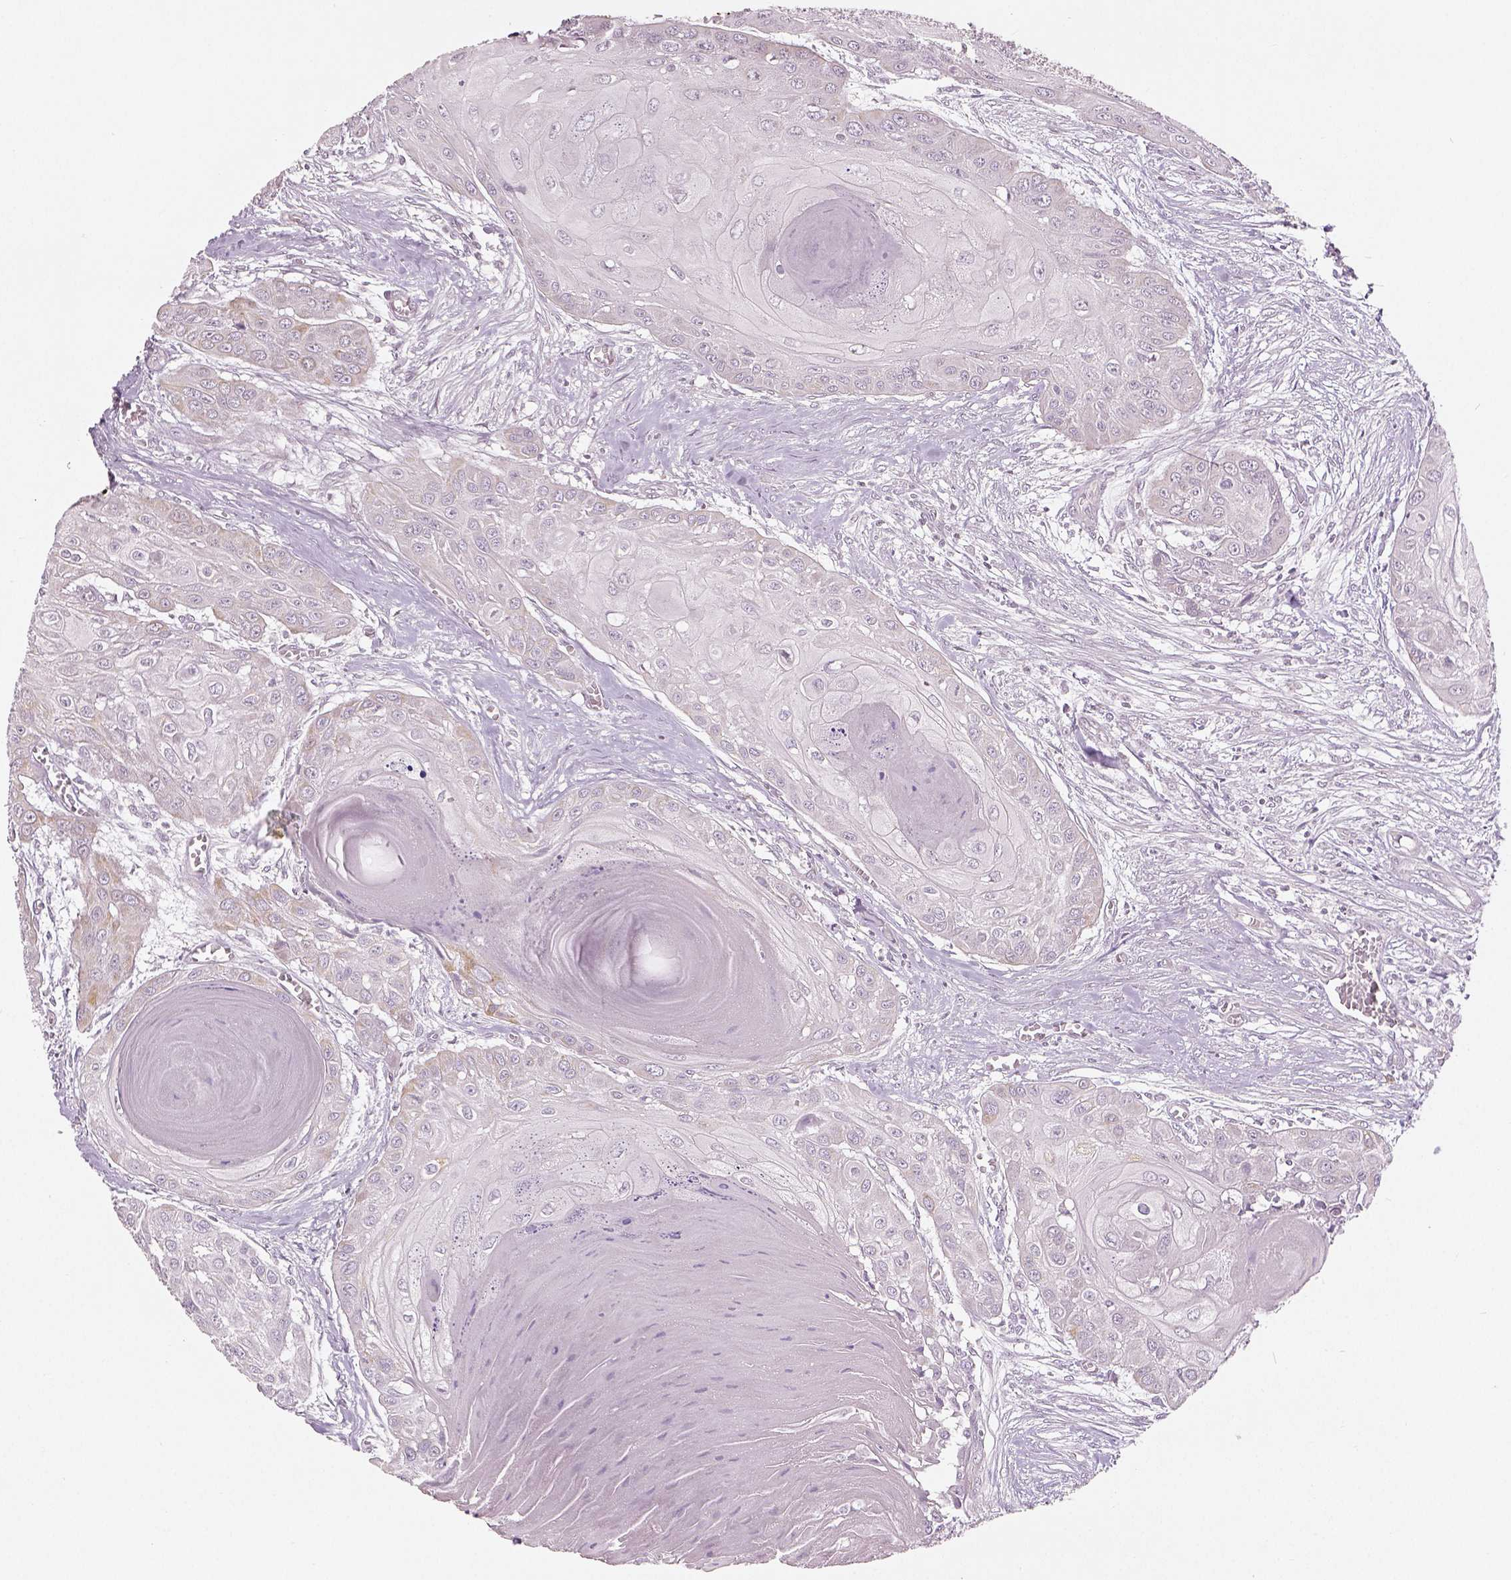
{"staining": {"intensity": "weak", "quantity": "<25%", "location": "cytoplasmic/membranous"}, "tissue": "head and neck cancer", "cell_type": "Tumor cells", "image_type": "cancer", "snomed": [{"axis": "morphology", "description": "Squamous cell carcinoma, NOS"}, {"axis": "topography", "description": "Oral tissue"}, {"axis": "topography", "description": "Head-Neck"}], "caption": "Immunohistochemistry (IHC) image of head and neck cancer stained for a protein (brown), which reveals no staining in tumor cells.", "gene": "PGAM5", "patient": {"sex": "male", "age": 71}}